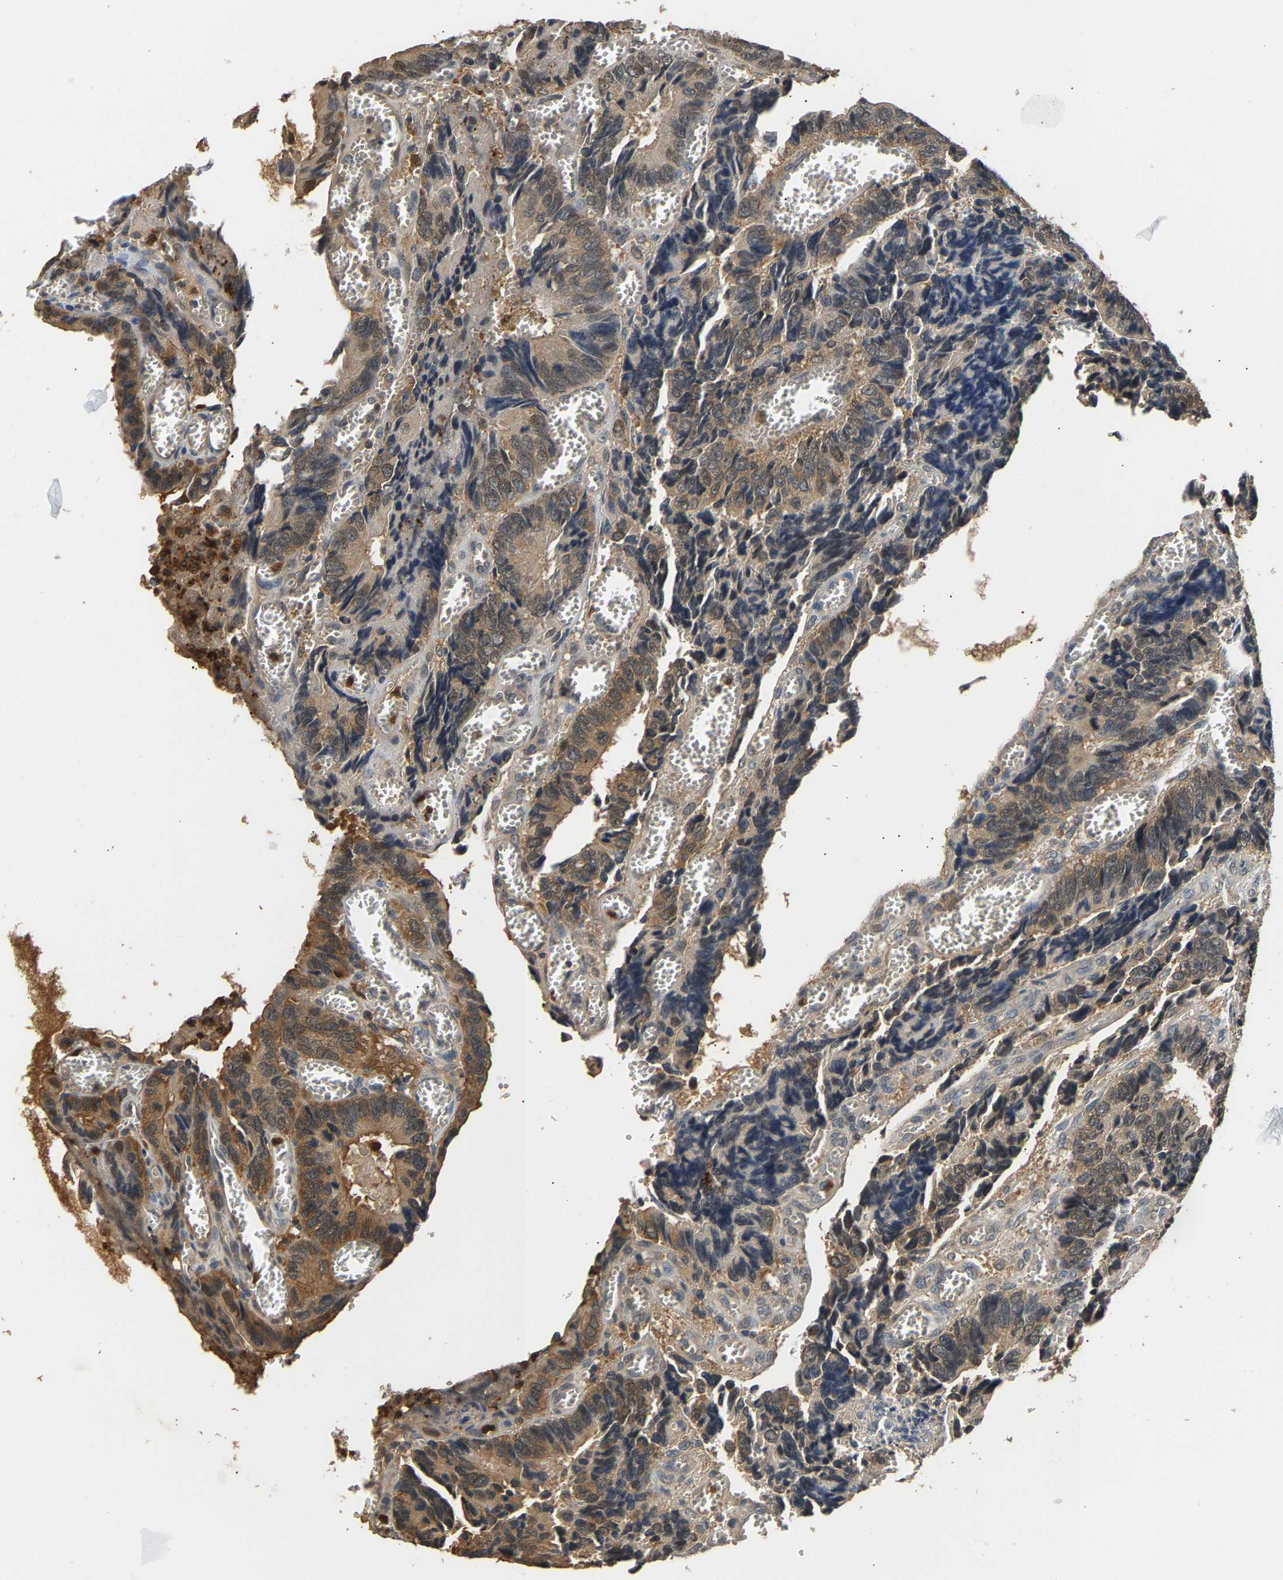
{"staining": {"intensity": "moderate", "quantity": ">75%", "location": "cytoplasmic/membranous"}, "tissue": "colorectal cancer", "cell_type": "Tumor cells", "image_type": "cancer", "snomed": [{"axis": "morphology", "description": "Adenocarcinoma, NOS"}, {"axis": "topography", "description": "Colon"}], "caption": "Immunohistochemical staining of human adenocarcinoma (colorectal) displays medium levels of moderate cytoplasmic/membranous protein staining in approximately >75% of tumor cells.", "gene": "GPI", "patient": {"sex": "male", "age": 72}}